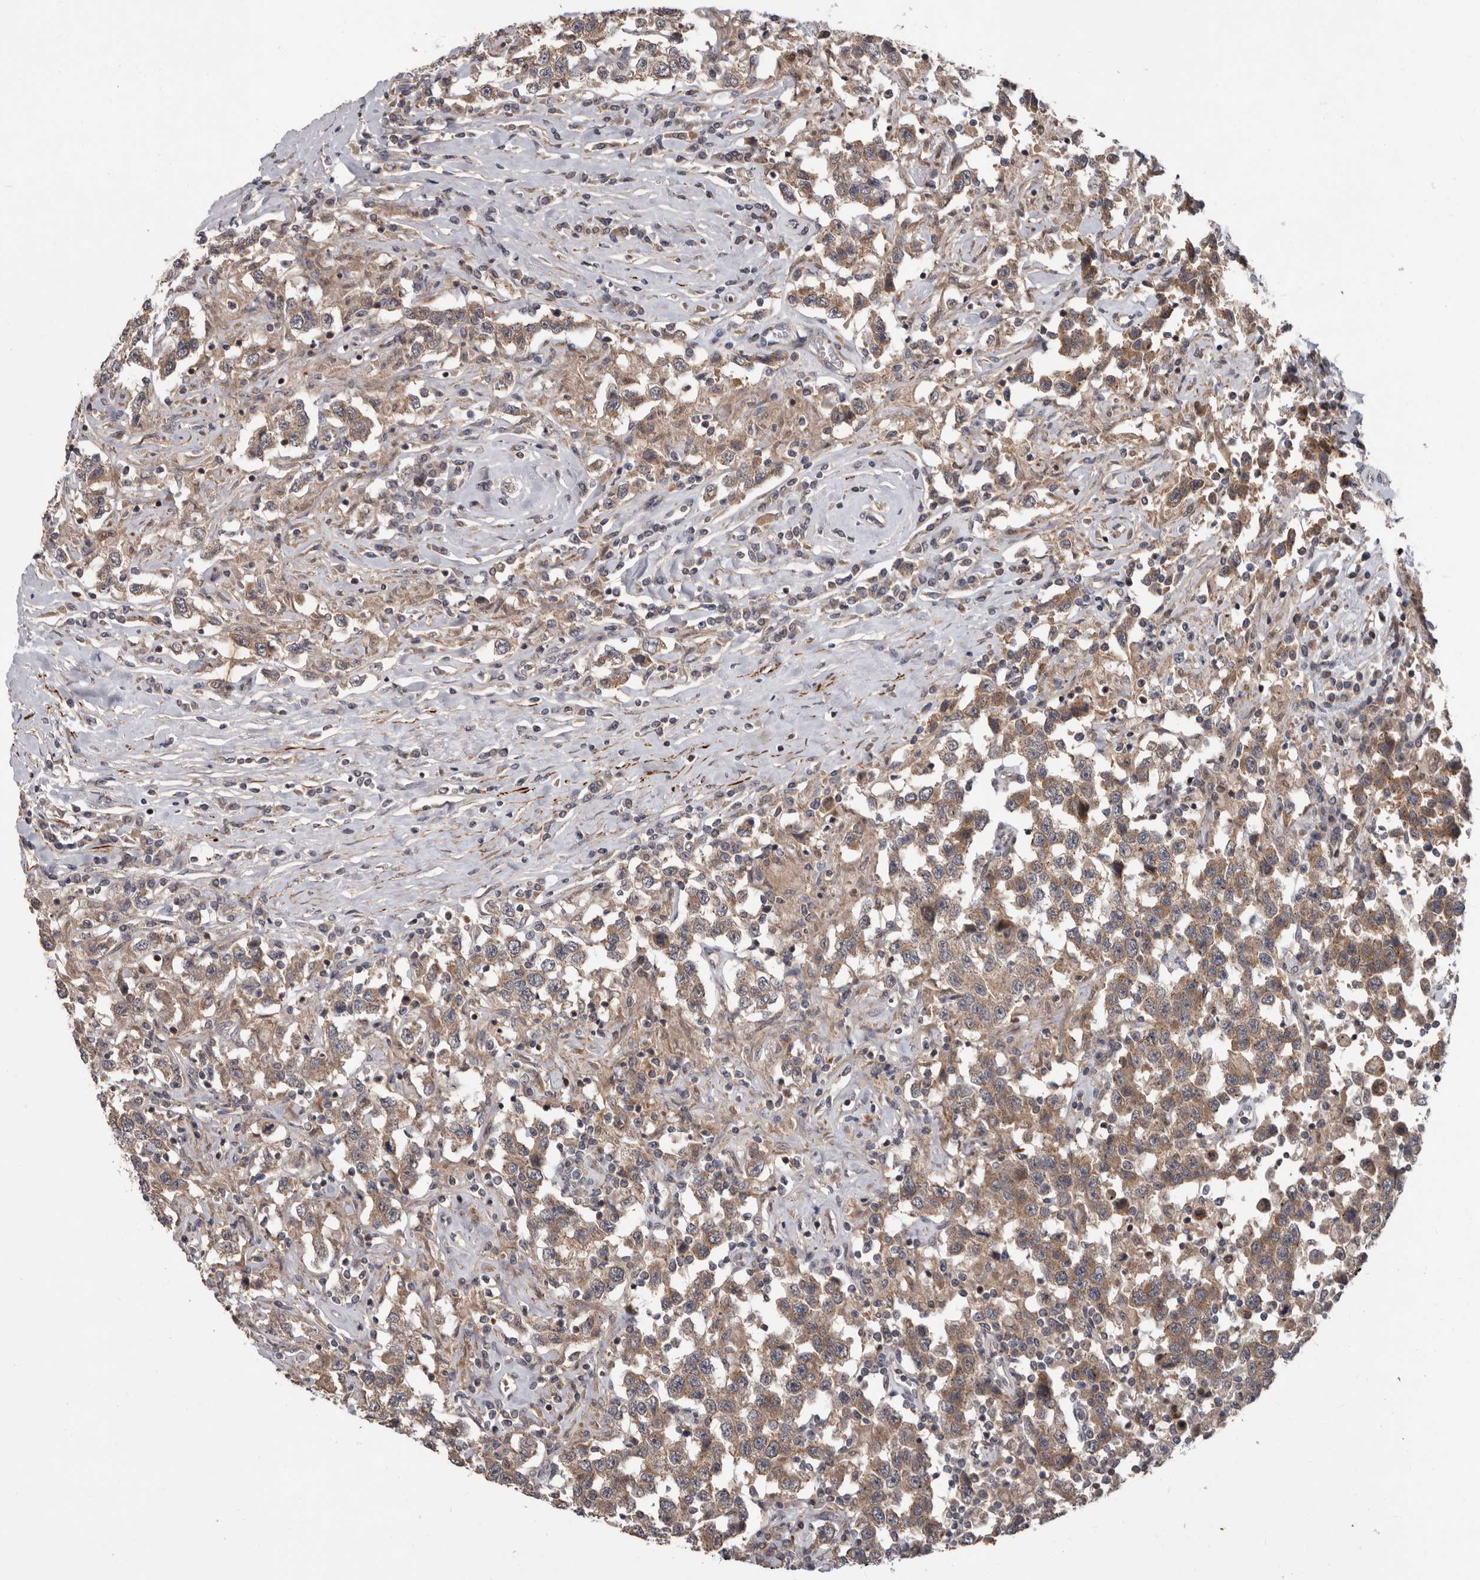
{"staining": {"intensity": "moderate", "quantity": ">75%", "location": "cytoplasmic/membranous"}, "tissue": "testis cancer", "cell_type": "Tumor cells", "image_type": "cancer", "snomed": [{"axis": "morphology", "description": "Seminoma, NOS"}, {"axis": "topography", "description": "Testis"}], "caption": "Protein expression analysis of human testis cancer (seminoma) reveals moderate cytoplasmic/membranous positivity in about >75% of tumor cells.", "gene": "FGFR4", "patient": {"sex": "male", "age": 41}}